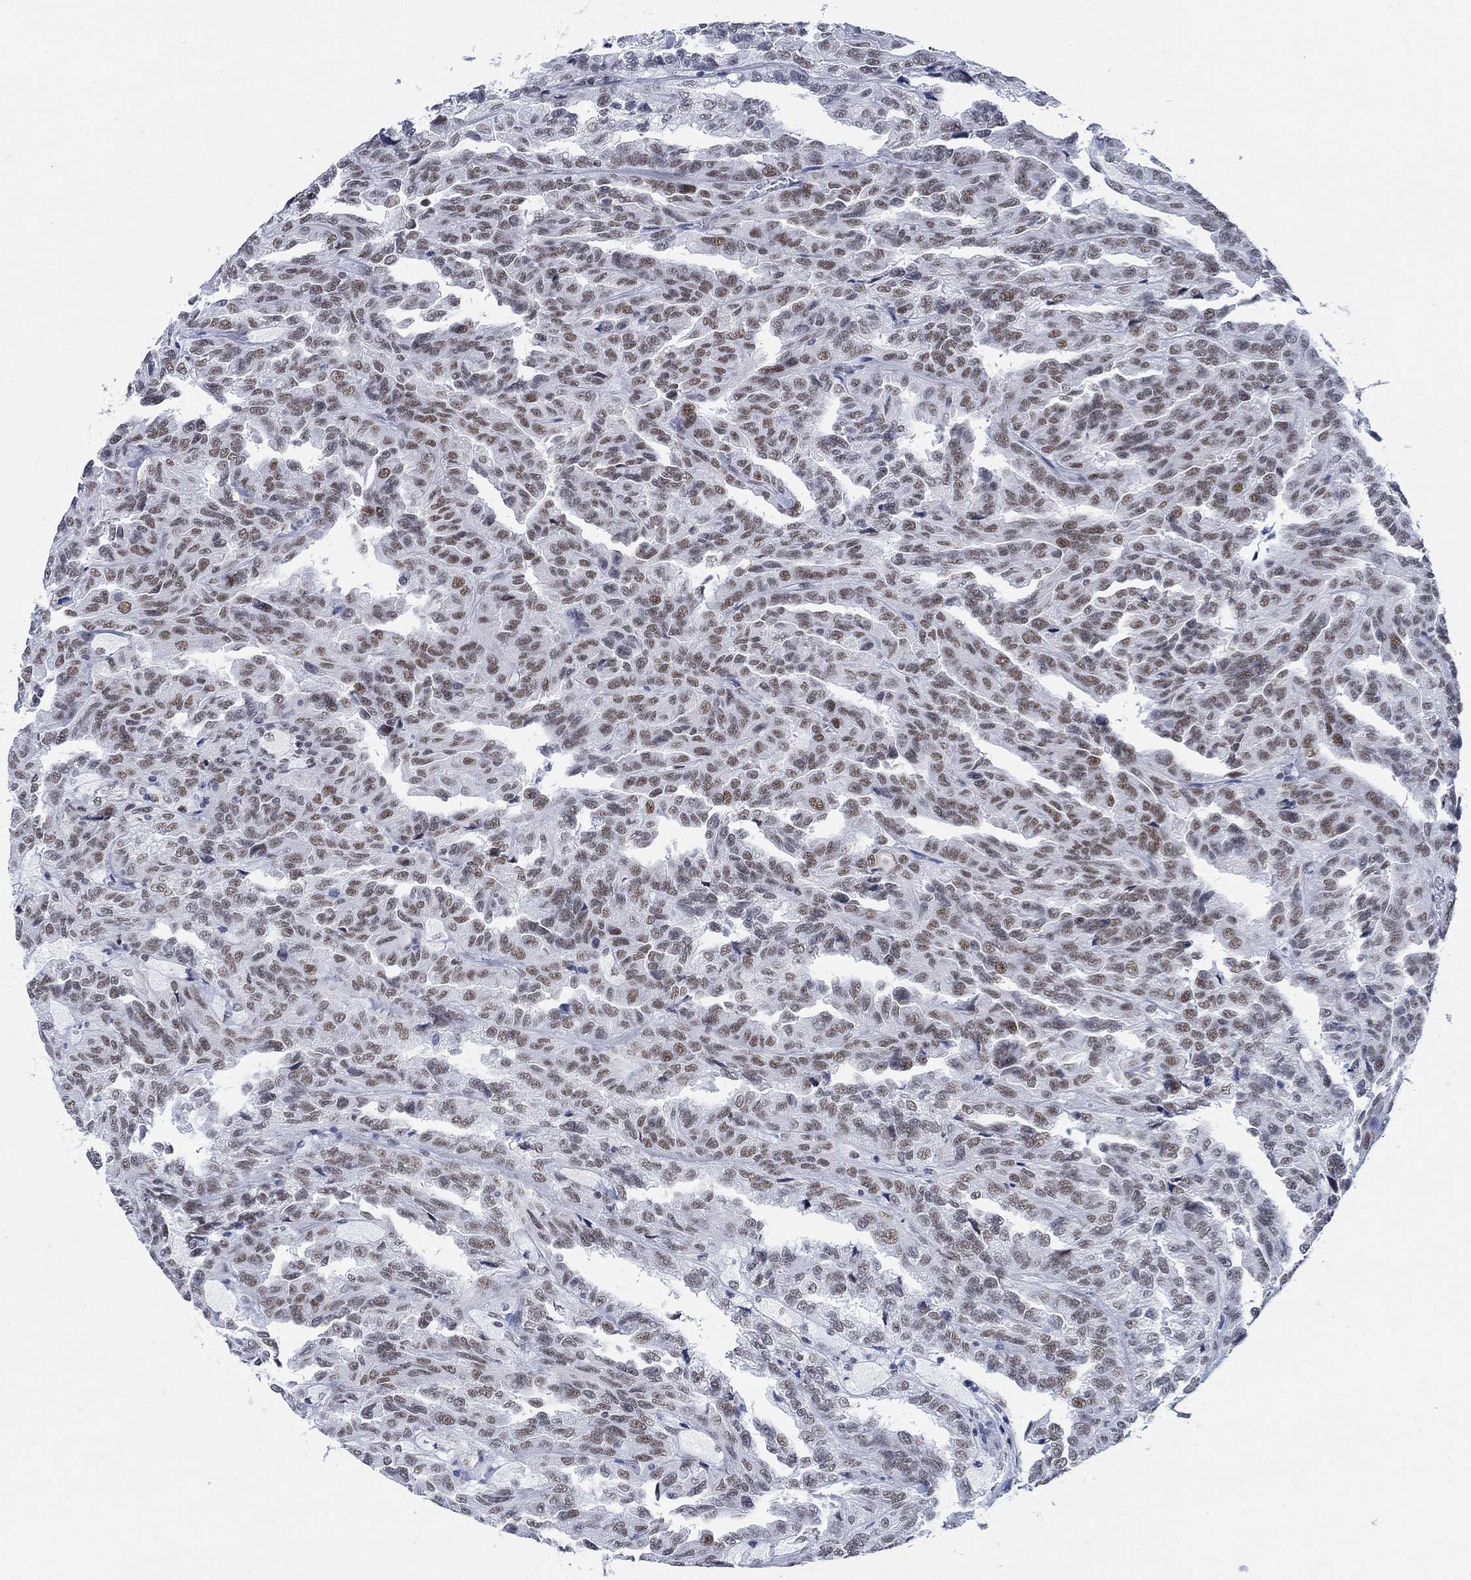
{"staining": {"intensity": "moderate", "quantity": "25%-75%", "location": "nuclear"}, "tissue": "renal cancer", "cell_type": "Tumor cells", "image_type": "cancer", "snomed": [{"axis": "morphology", "description": "Adenocarcinoma, NOS"}, {"axis": "topography", "description": "Kidney"}], "caption": "Tumor cells demonstrate medium levels of moderate nuclear positivity in approximately 25%-75% of cells in renal adenocarcinoma.", "gene": "DLK1", "patient": {"sex": "male", "age": 79}}